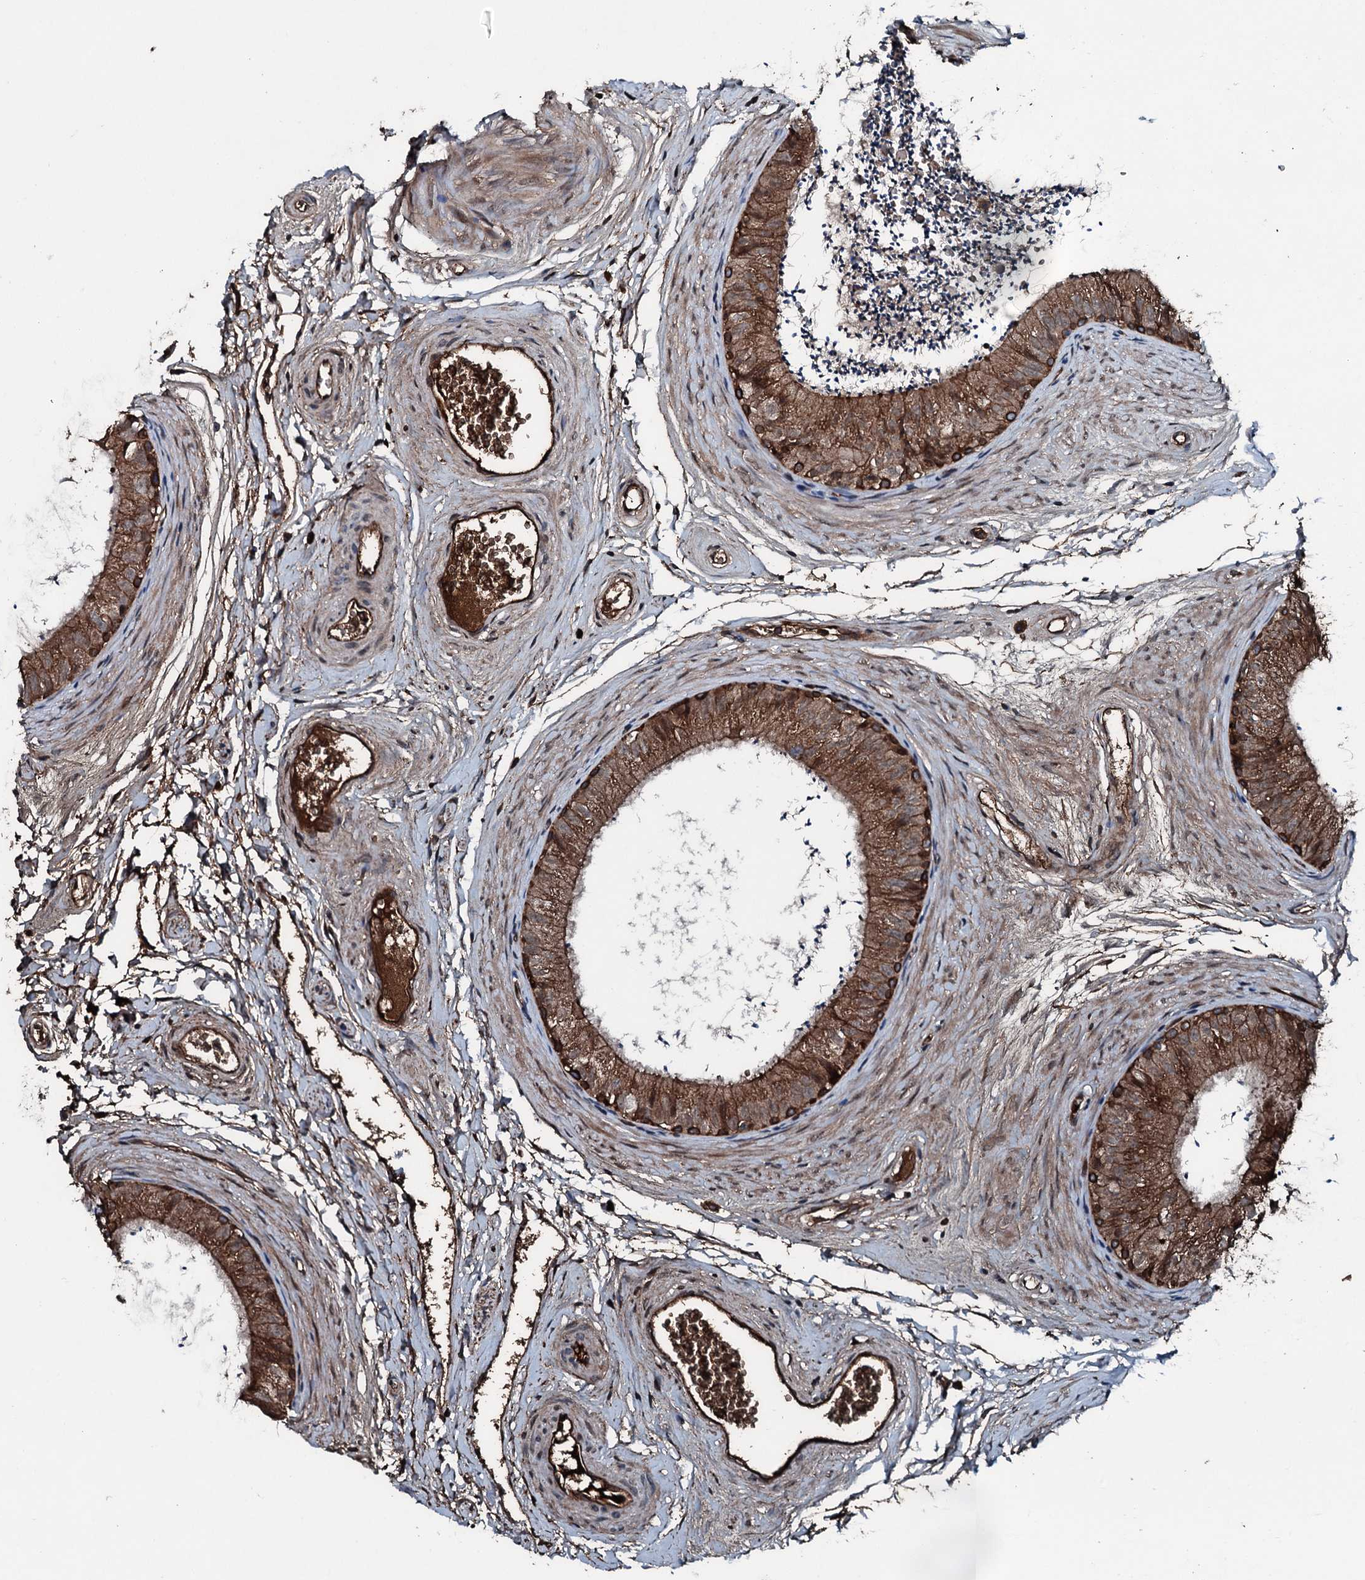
{"staining": {"intensity": "strong", "quantity": ">75%", "location": "cytoplasmic/membranous"}, "tissue": "epididymis", "cell_type": "Glandular cells", "image_type": "normal", "snomed": [{"axis": "morphology", "description": "Normal tissue, NOS"}, {"axis": "topography", "description": "Epididymis"}], "caption": "Immunohistochemistry (IHC) (DAB) staining of benign human epididymis demonstrates strong cytoplasmic/membranous protein staining in approximately >75% of glandular cells.", "gene": "TRIM7", "patient": {"sex": "male", "age": 56}}